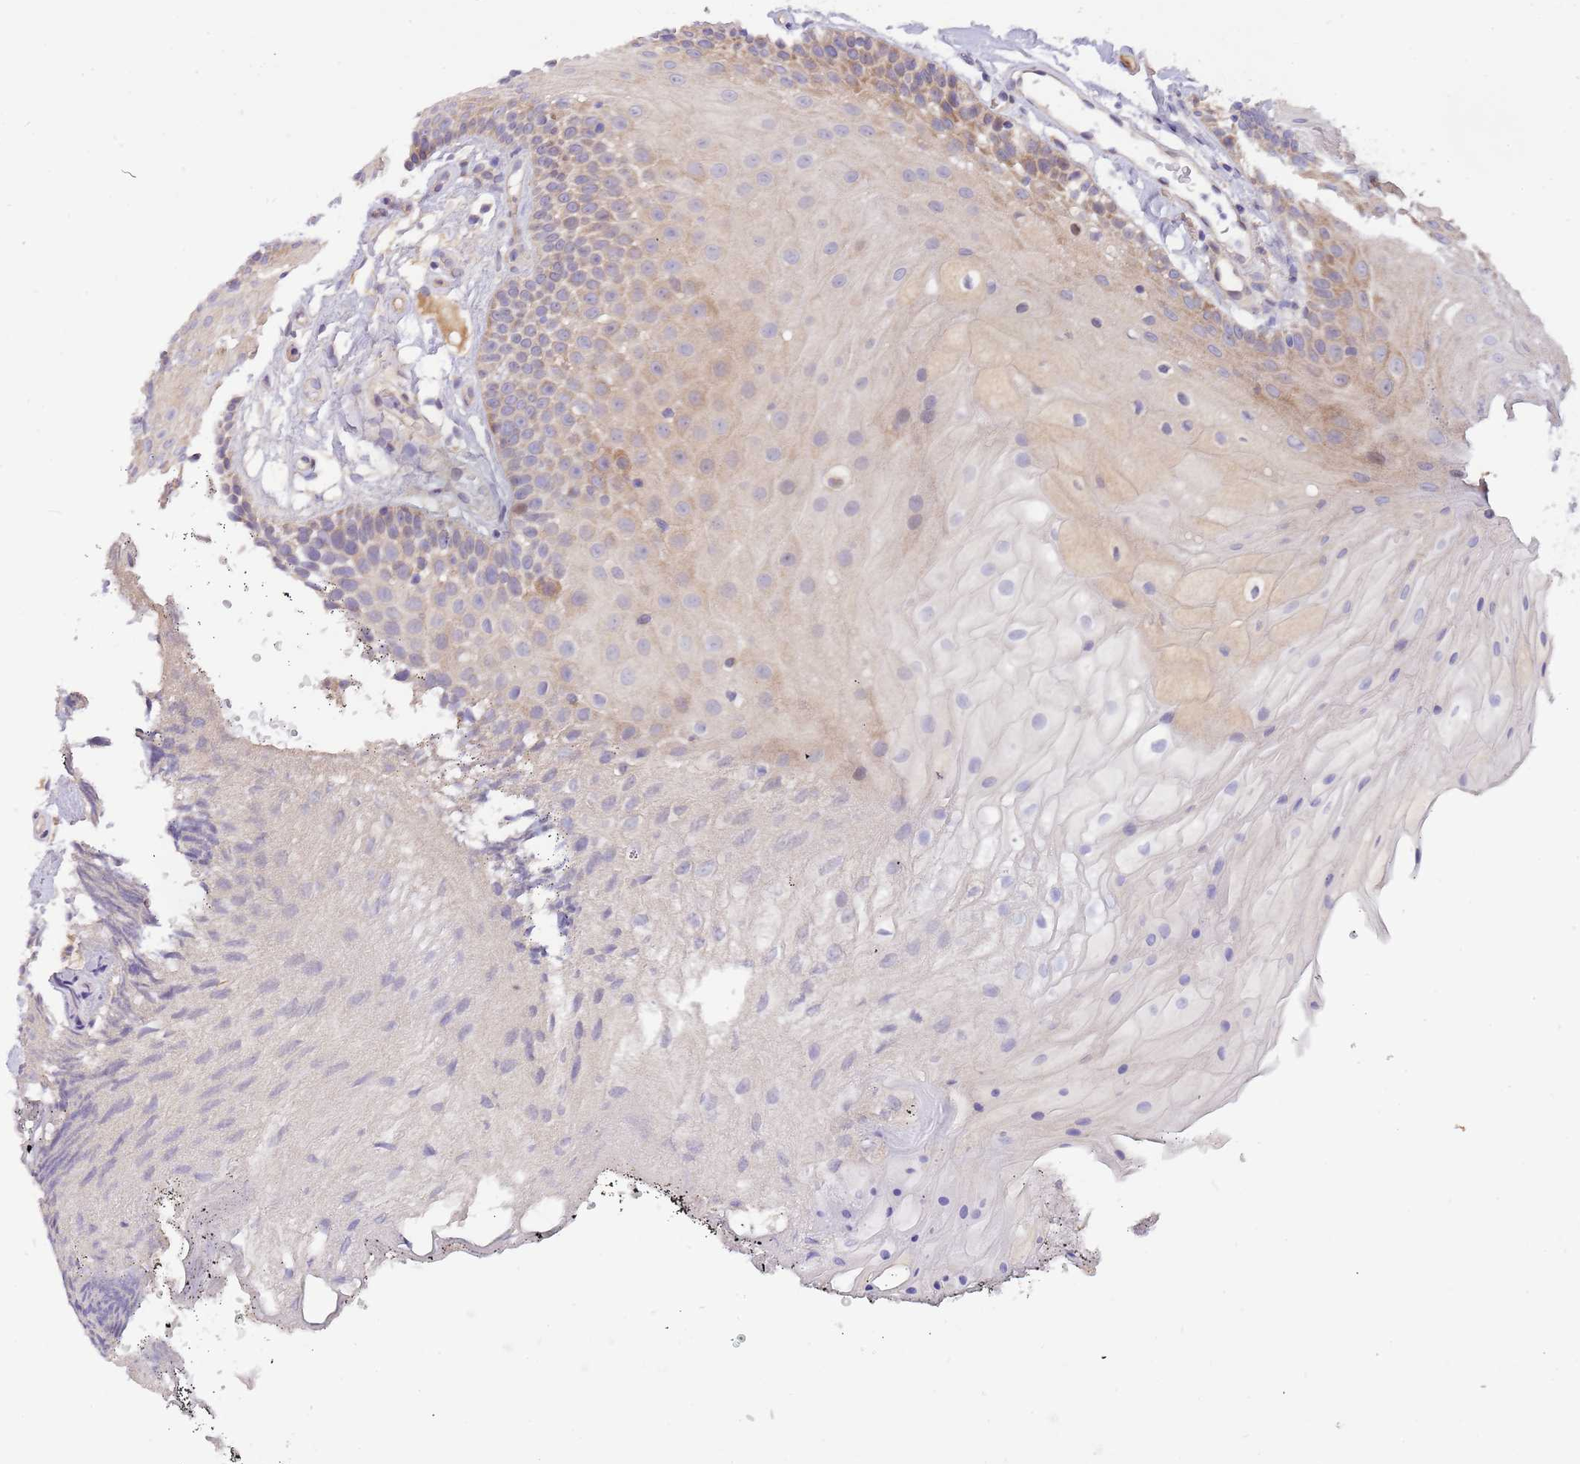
{"staining": {"intensity": "weak", "quantity": "25%-75%", "location": "cytoplasmic/membranous"}, "tissue": "oral mucosa", "cell_type": "Squamous epithelial cells", "image_type": "normal", "snomed": [{"axis": "morphology", "description": "Normal tissue, NOS"}, {"axis": "topography", "description": "Oral tissue"}], "caption": "Immunohistochemistry photomicrograph of benign human oral mucosa stained for a protein (brown), which shows low levels of weak cytoplasmic/membranous staining in approximately 25%-75% of squamous epithelial cells.", "gene": "CABYR", "patient": {"sex": "female", "age": 80}}